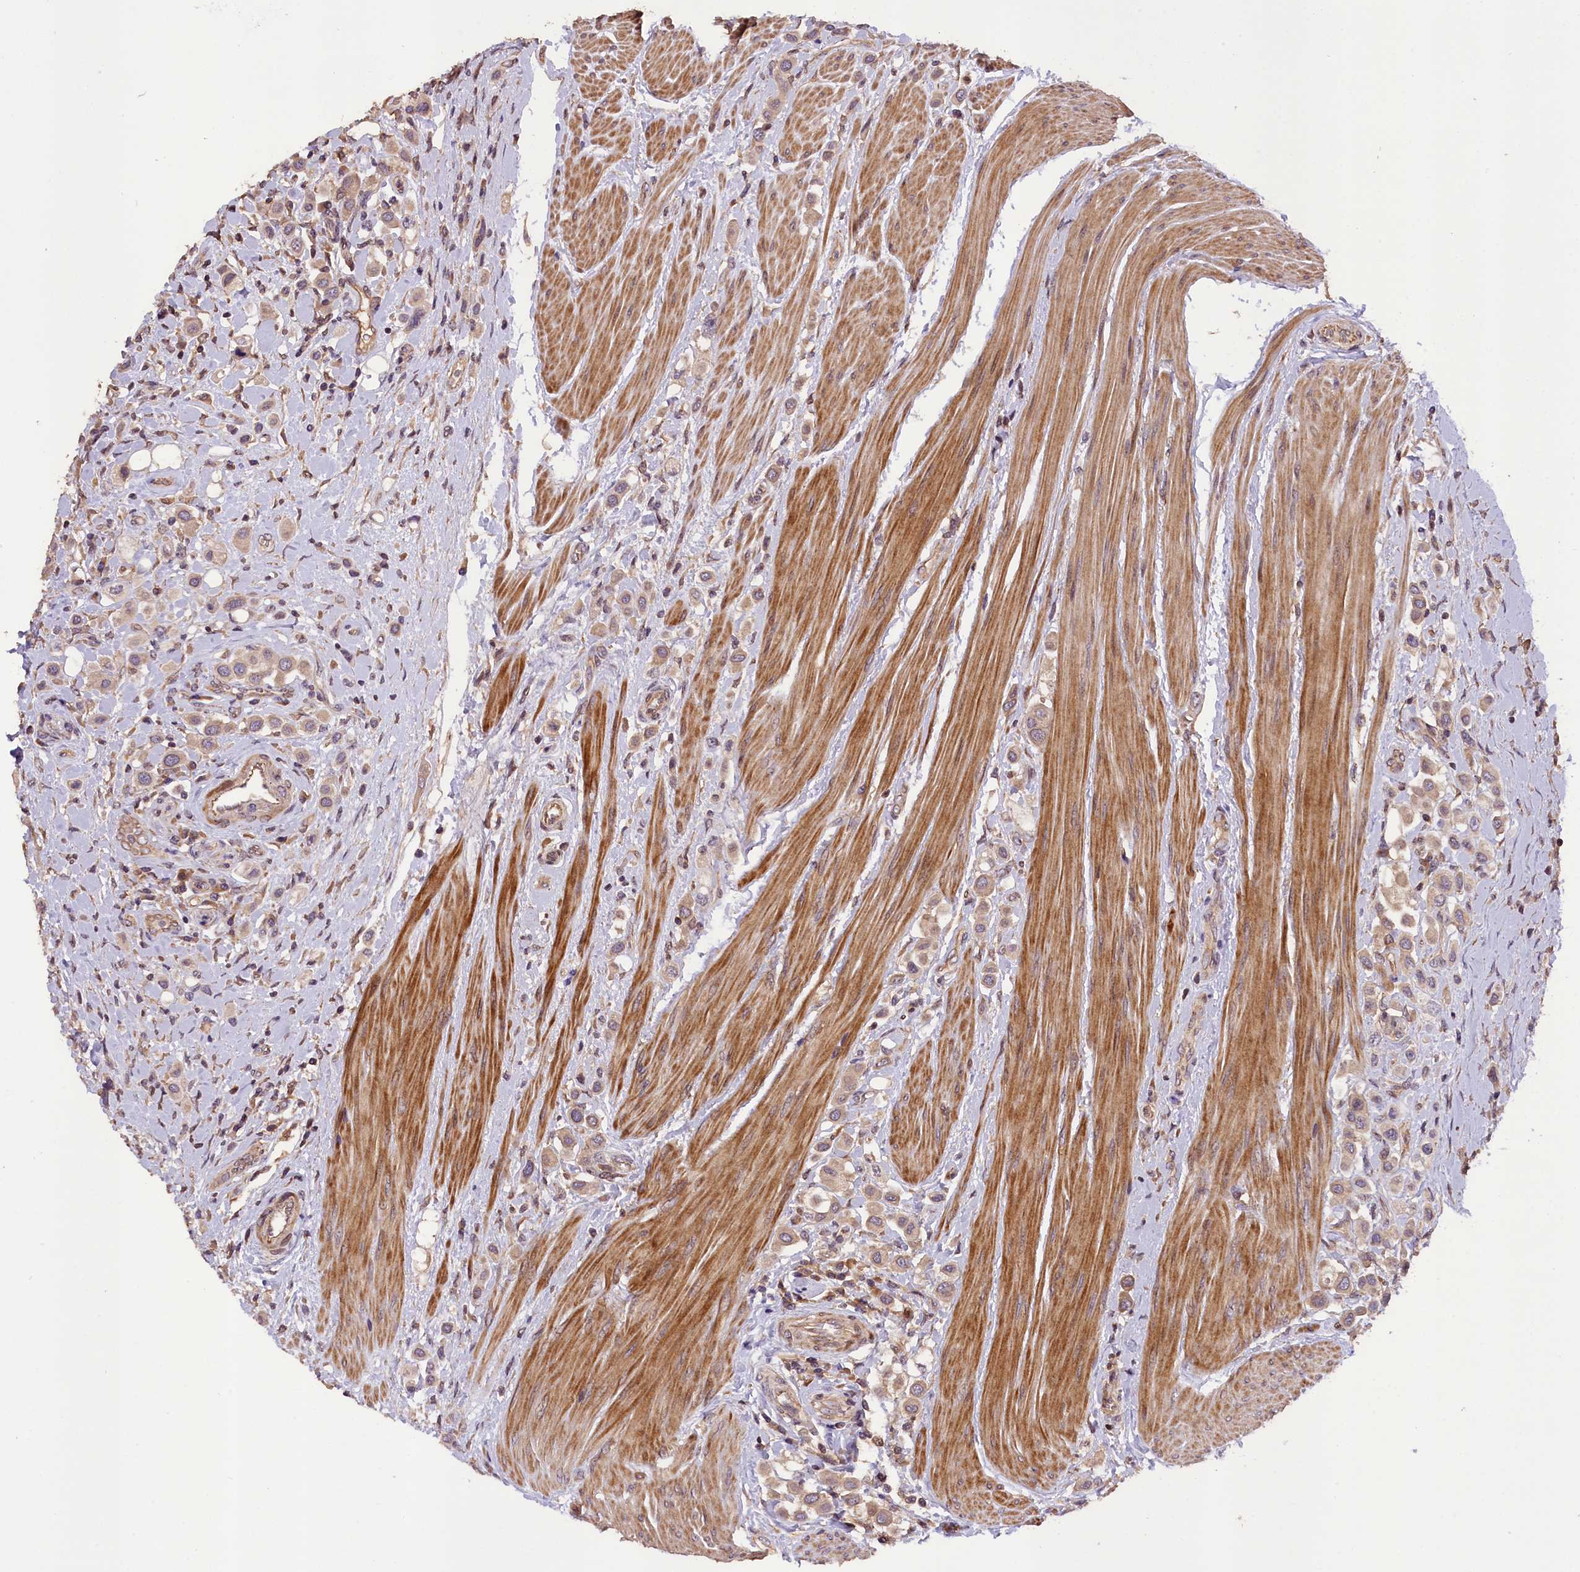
{"staining": {"intensity": "weak", "quantity": "<25%", "location": "cytoplasmic/membranous"}, "tissue": "urothelial cancer", "cell_type": "Tumor cells", "image_type": "cancer", "snomed": [{"axis": "morphology", "description": "Urothelial carcinoma, High grade"}, {"axis": "topography", "description": "Urinary bladder"}], "caption": "Immunohistochemistry (IHC) photomicrograph of human high-grade urothelial carcinoma stained for a protein (brown), which reveals no expression in tumor cells.", "gene": "DNAJB9", "patient": {"sex": "male", "age": 50}}